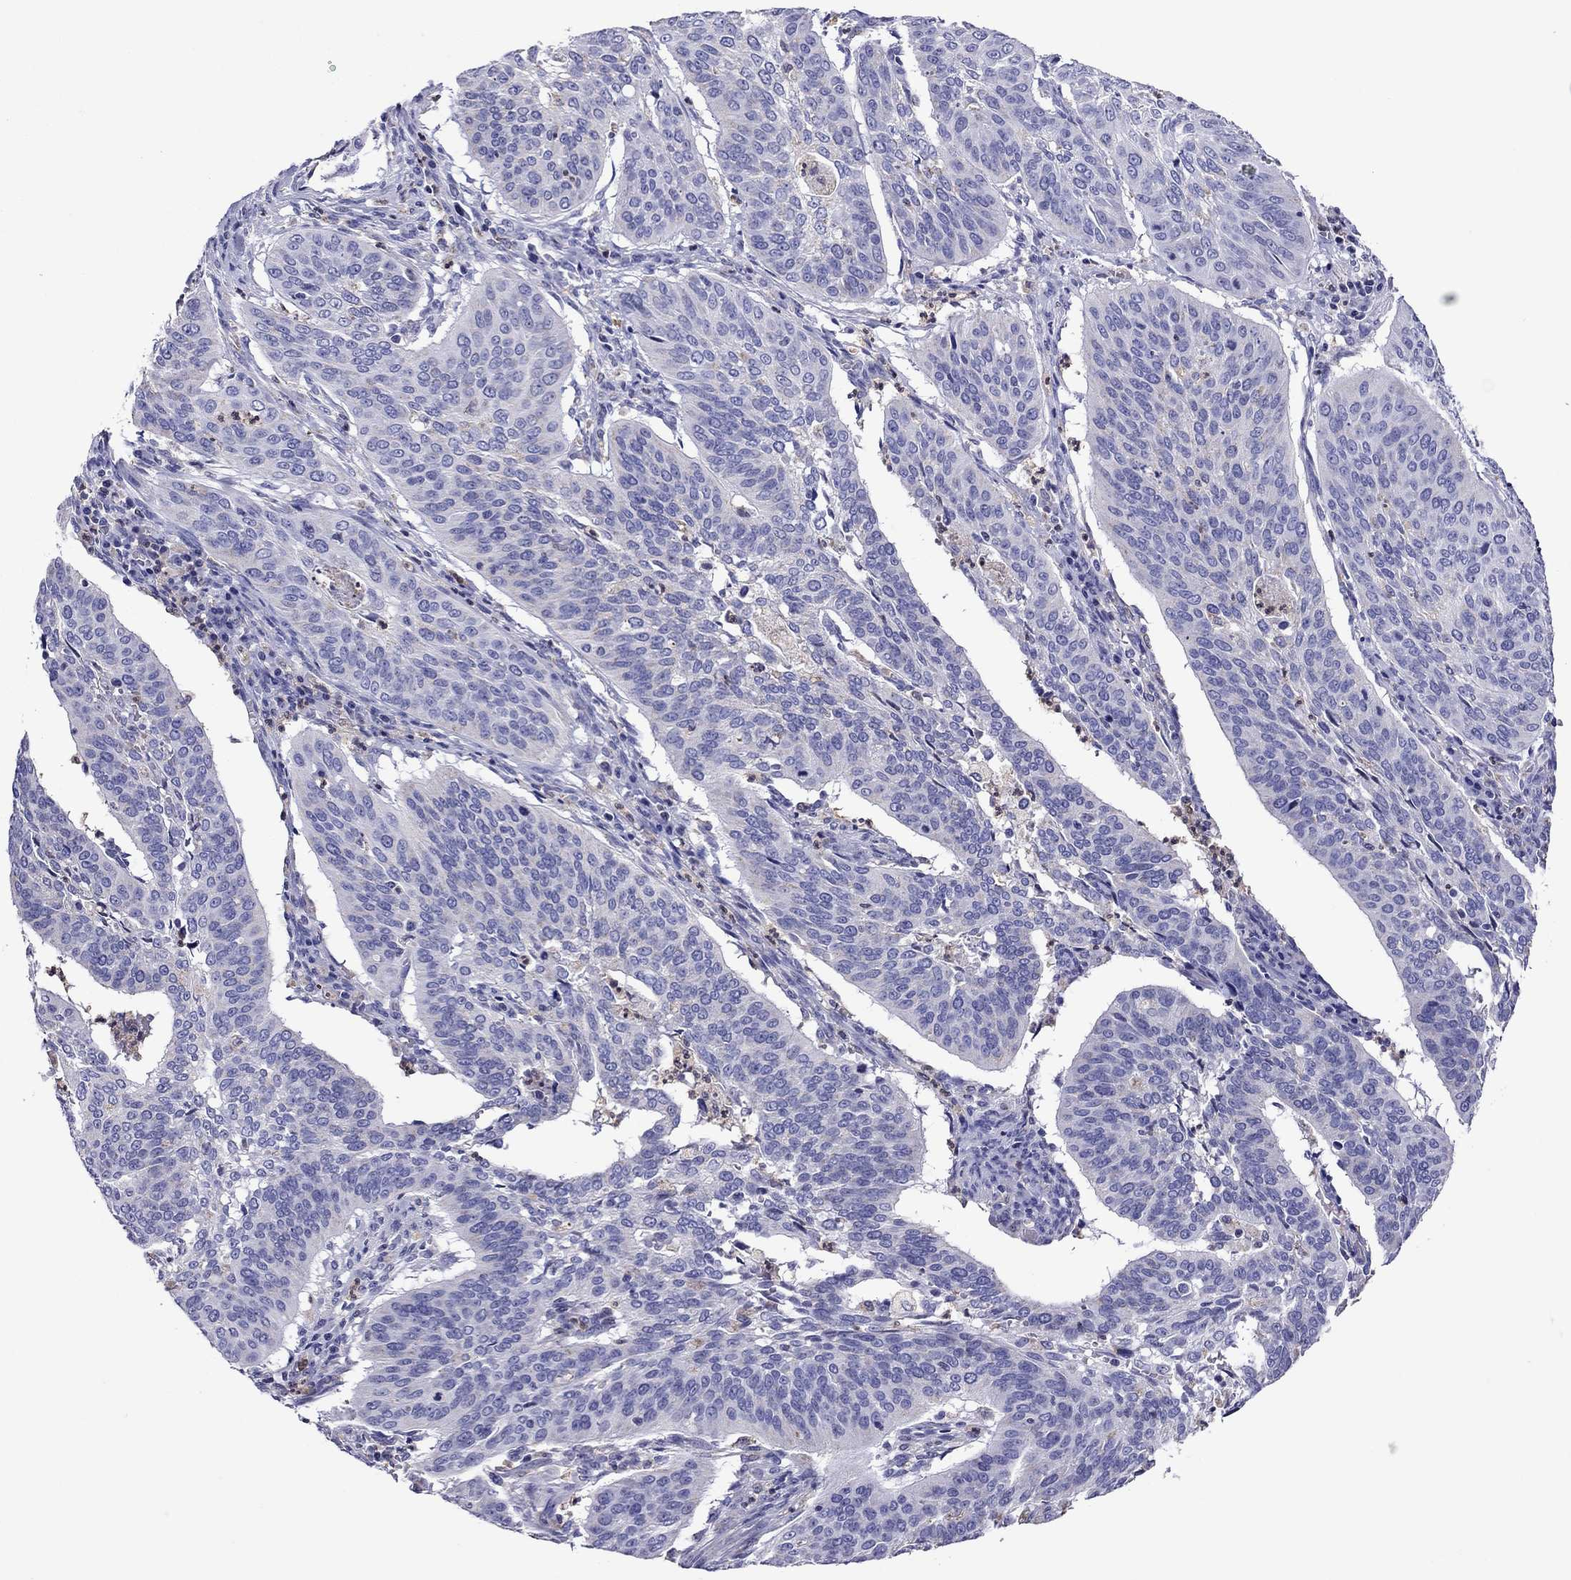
{"staining": {"intensity": "weak", "quantity": "<25%", "location": "cytoplasmic/membranous"}, "tissue": "cervical cancer", "cell_type": "Tumor cells", "image_type": "cancer", "snomed": [{"axis": "morphology", "description": "Normal tissue, NOS"}, {"axis": "morphology", "description": "Squamous cell carcinoma, NOS"}, {"axis": "topography", "description": "Cervix"}], "caption": "This is an IHC histopathology image of squamous cell carcinoma (cervical). There is no expression in tumor cells.", "gene": "SCG2", "patient": {"sex": "female", "age": 39}}